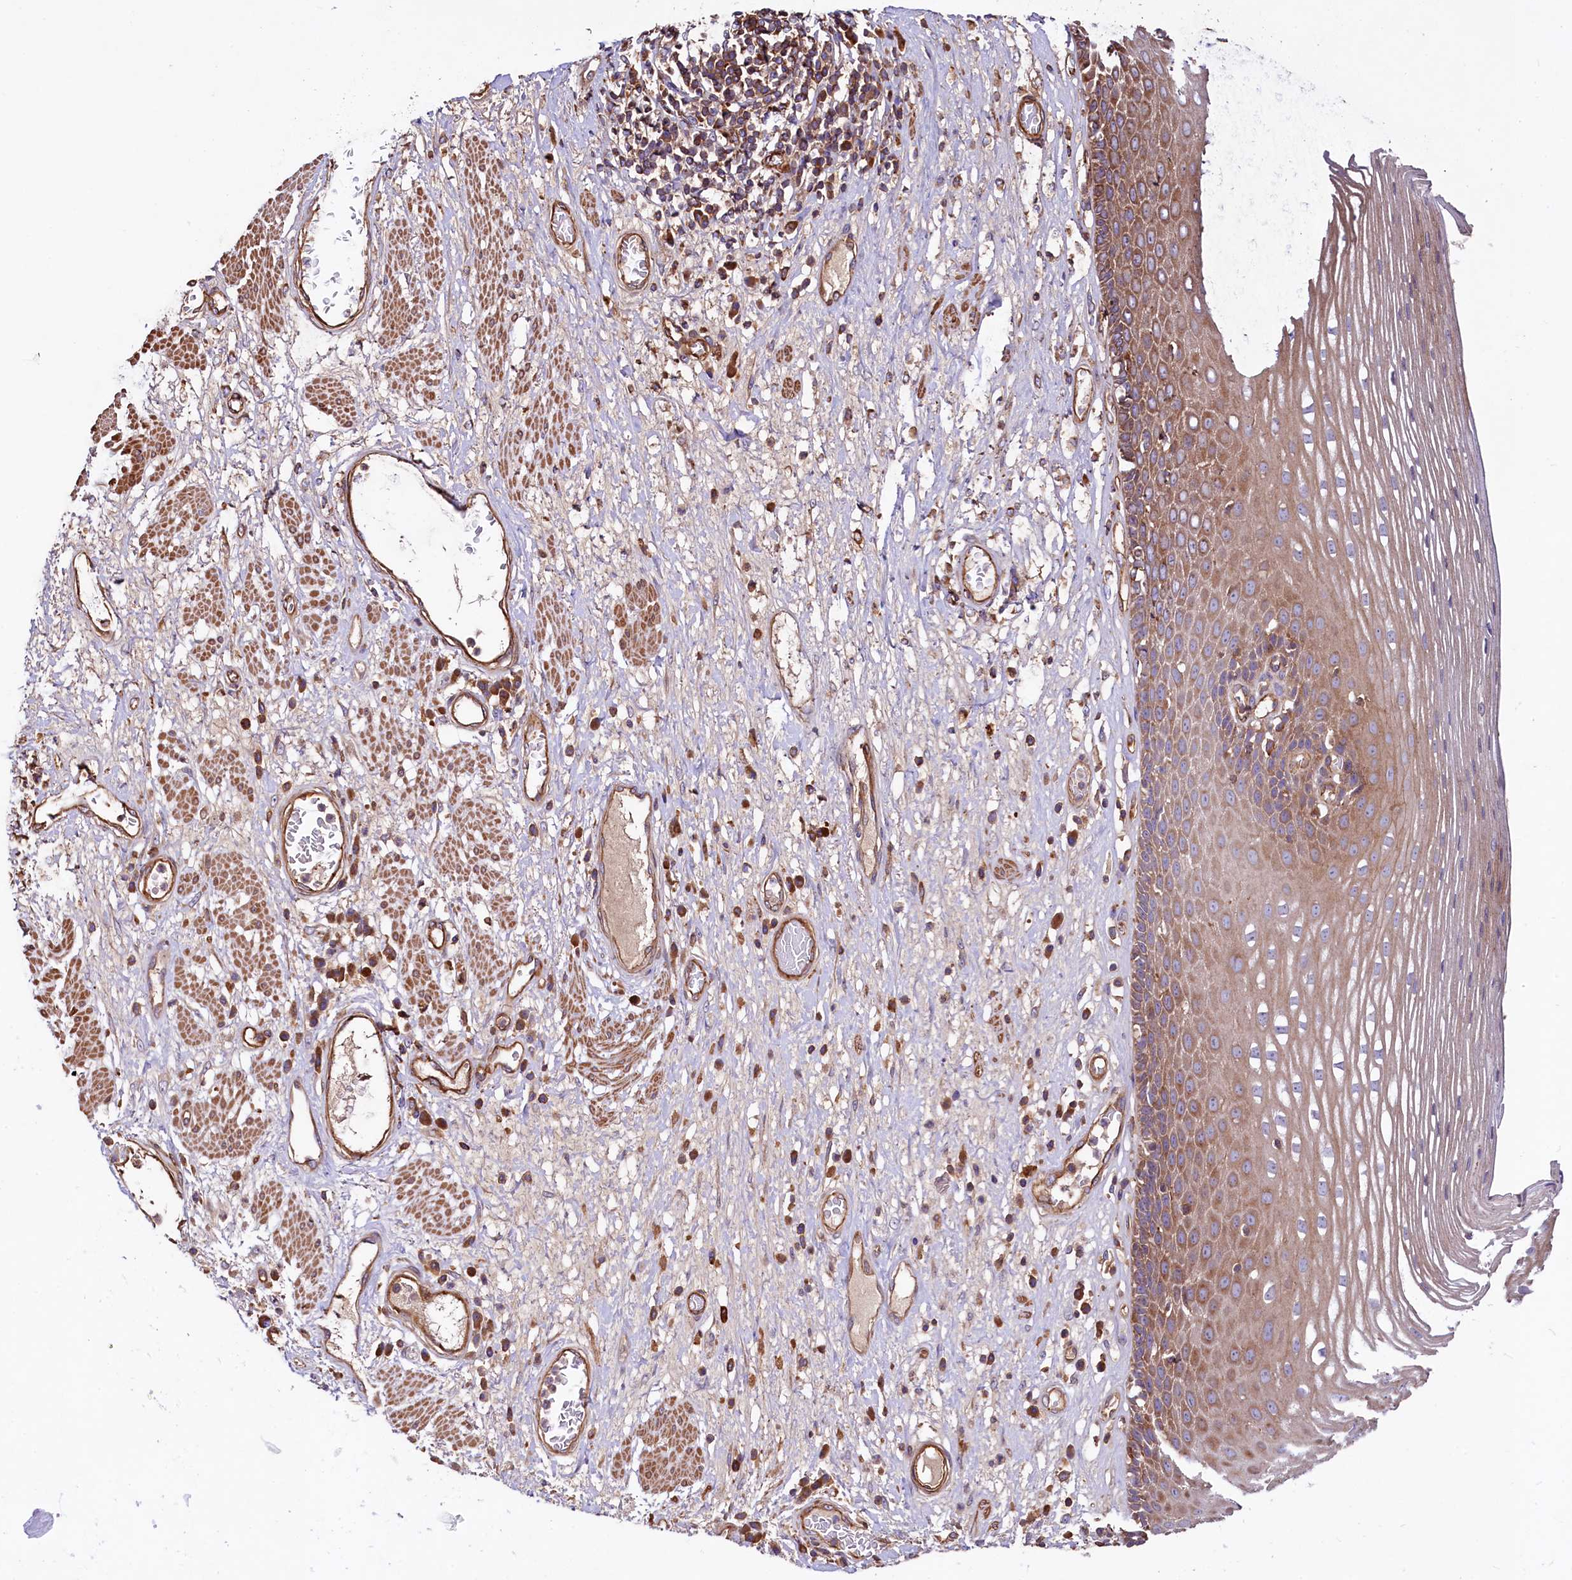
{"staining": {"intensity": "moderate", "quantity": "25%-75%", "location": "cytoplasmic/membranous"}, "tissue": "esophagus", "cell_type": "Squamous epithelial cells", "image_type": "normal", "snomed": [{"axis": "morphology", "description": "Normal tissue, NOS"}, {"axis": "morphology", "description": "Adenocarcinoma, NOS"}, {"axis": "topography", "description": "Esophagus"}], "caption": "An image of human esophagus stained for a protein displays moderate cytoplasmic/membranous brown staining in squamous epithelial cells.", "gene": "KLHDC4", "patient": {"sex": "male", "age": 62}}